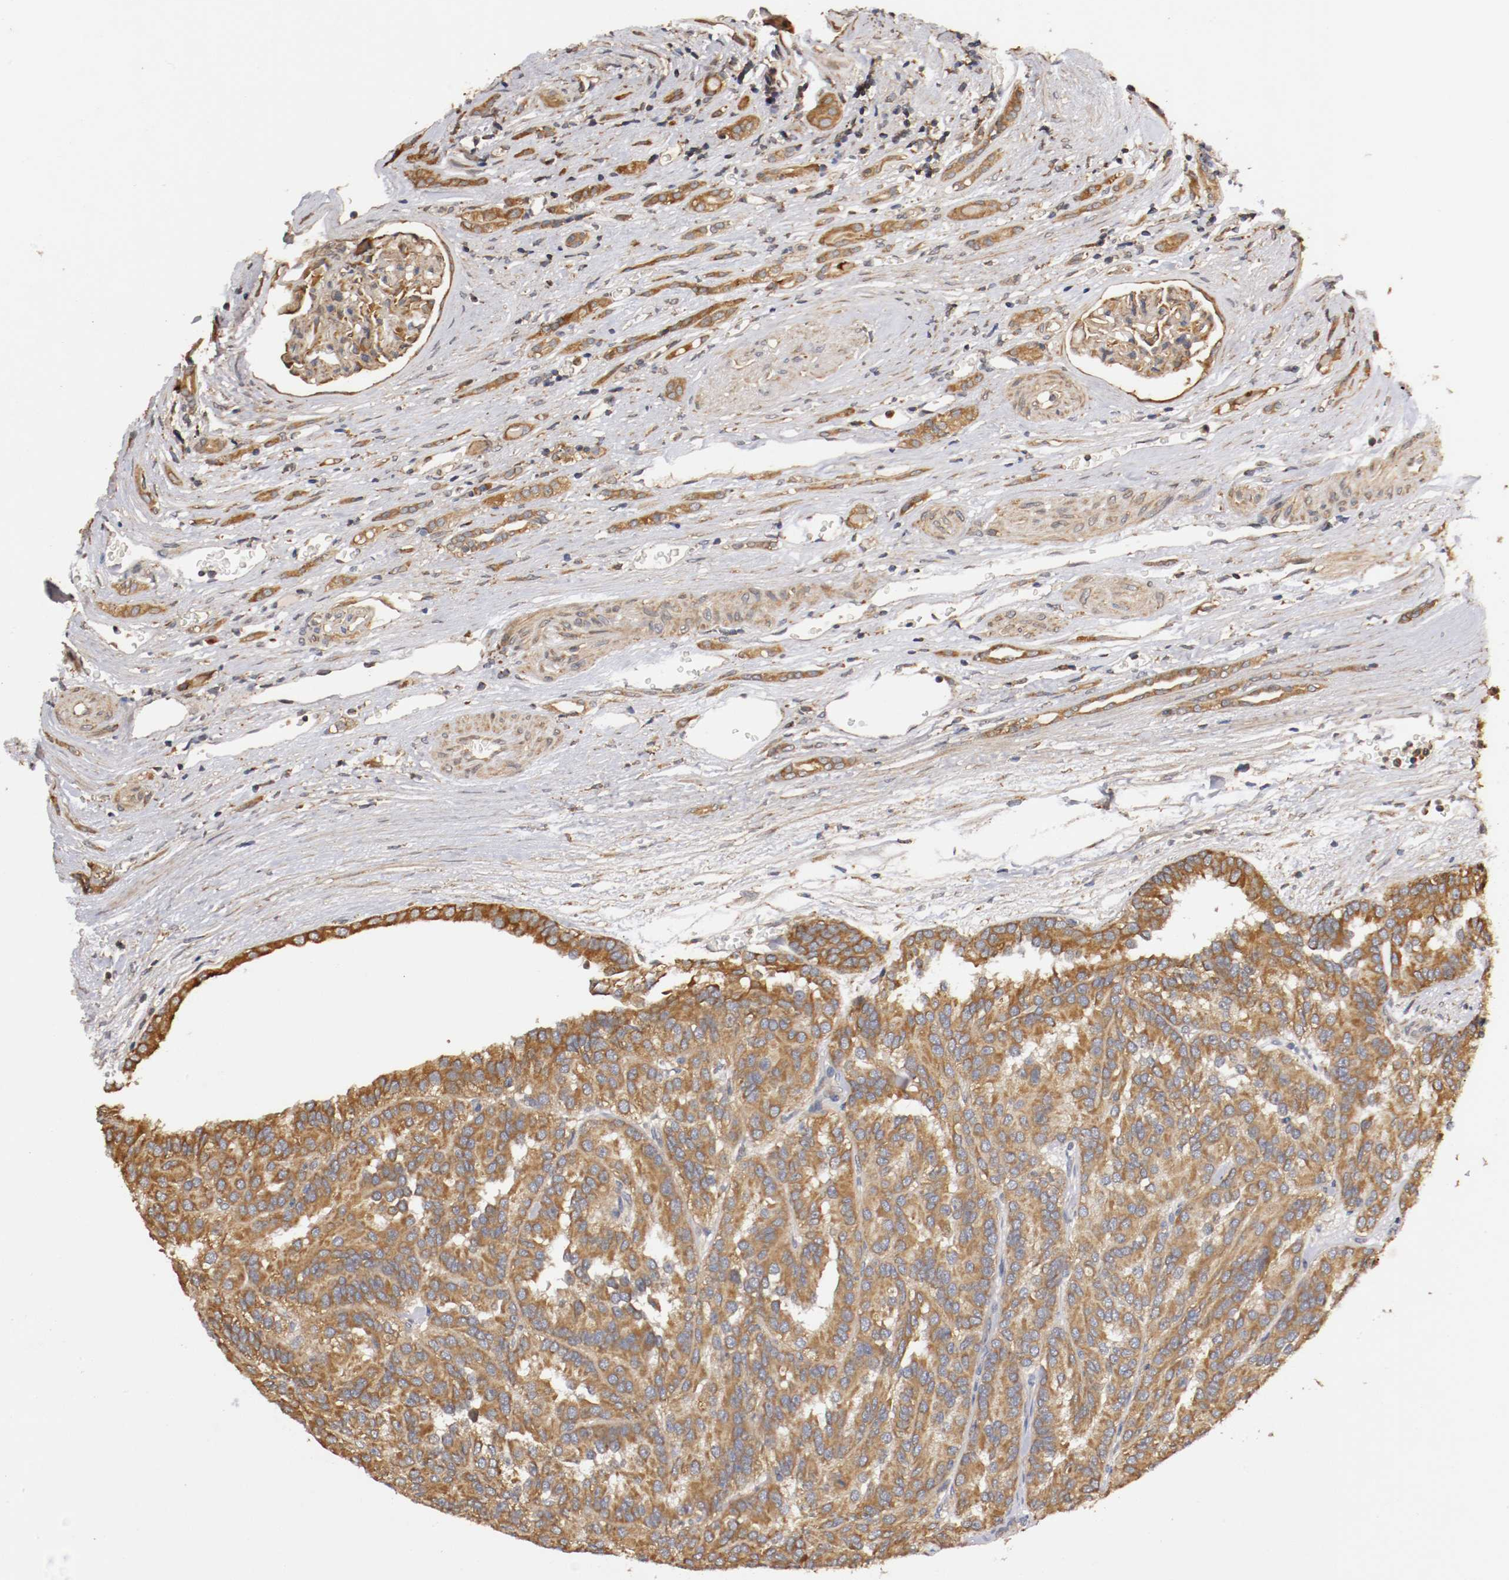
{"staining": {"intensity": "strong", "quantity": ">75%", "location": "cytoplasmic/membranous"}, "tissue": "renal cancer", "cell_type": "Tumor cells", "image_type": "cancer", "snomed": [{"axis": "morphology", "description": "Adenocarcinoma, NOS"}, {"axis": "topography", "description": "Kidney"}], "caption": "A micrograph of human renal cancer (adenocarcinoma) stained for a protein demonstrates strong cytoplasmic/membranous brown staining in tumor cells. The staining was performed using DAB to visualize the protein expression in brown, while the nuclei were stained in blue with hematoxylin (Magnification: 20x).", "gene": "VEZT", "patient": {"sex": "male", "age": 46}}